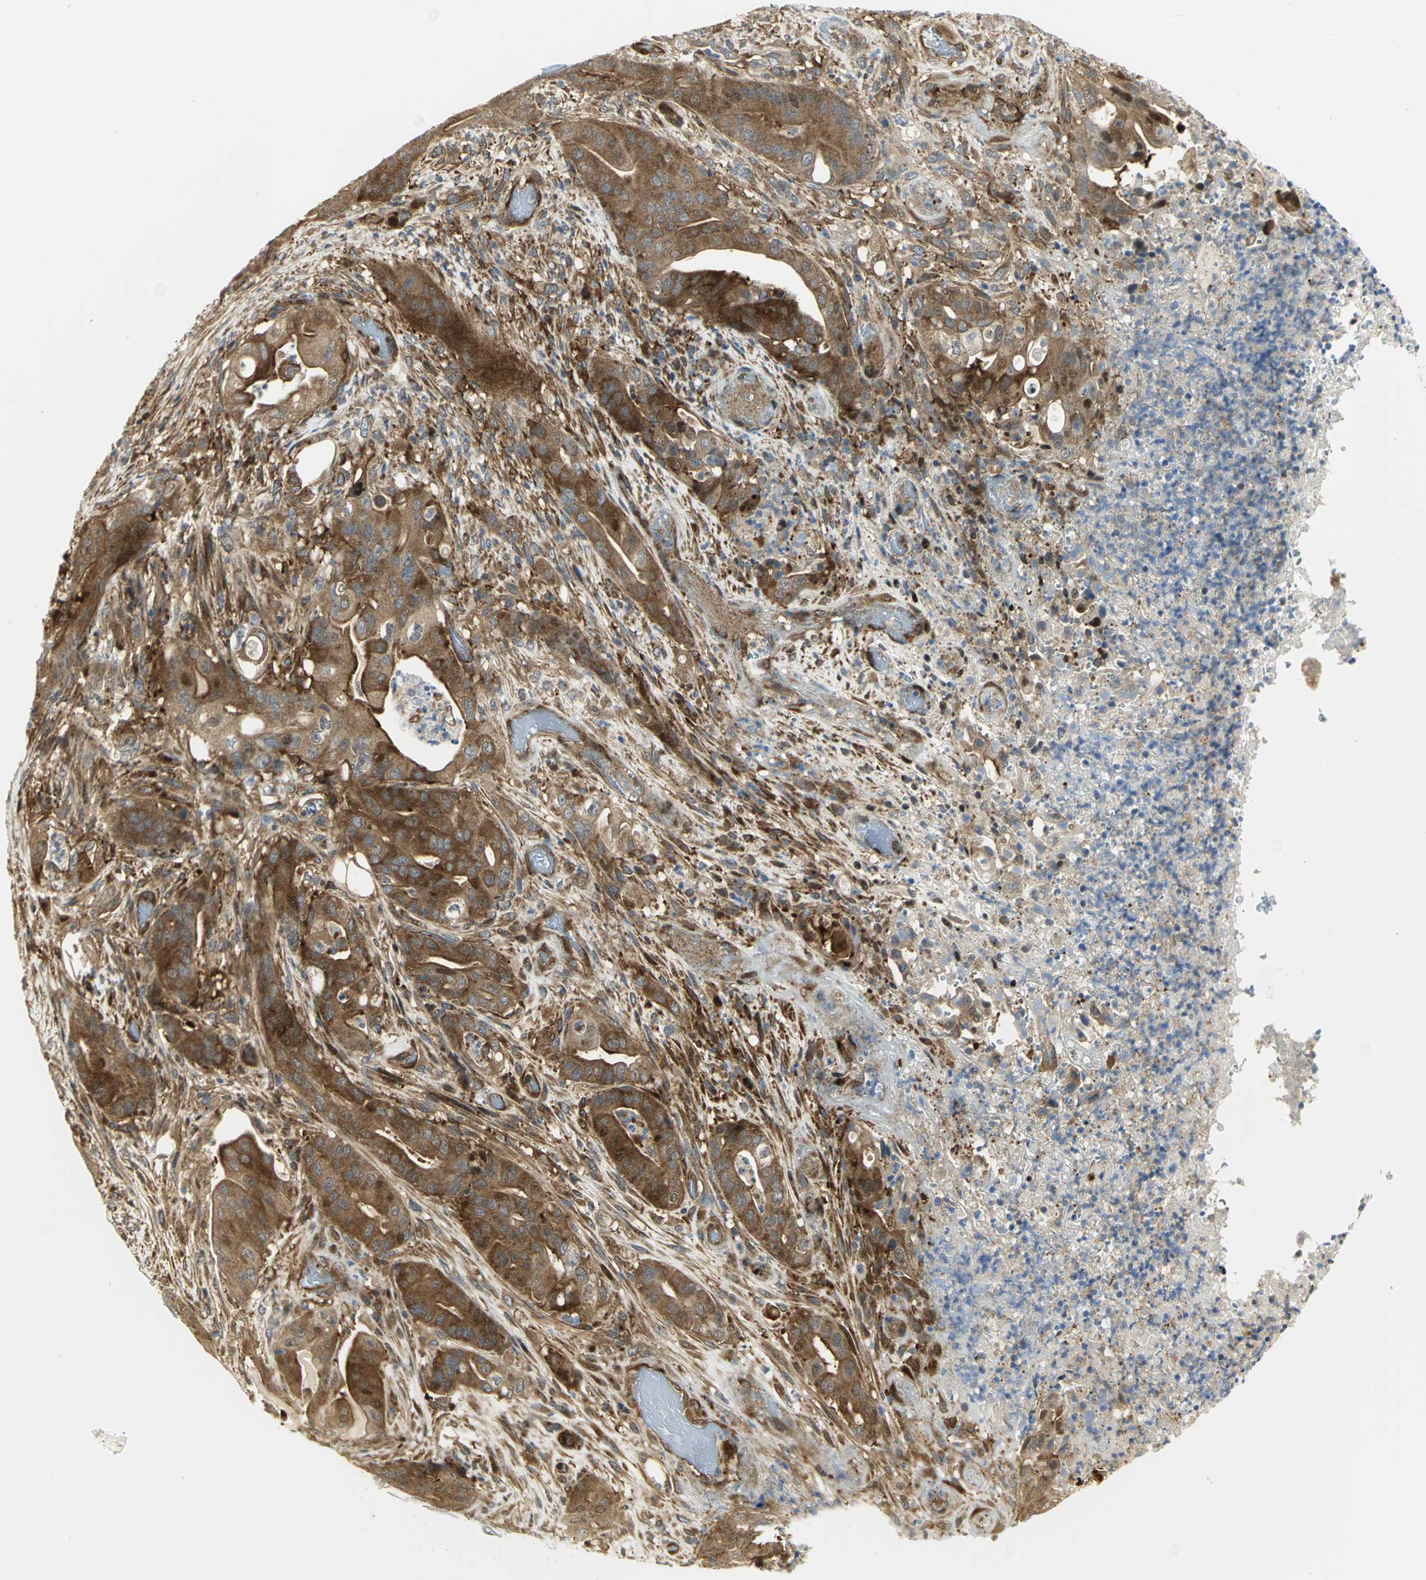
{"staining": {"intensity": "moderate", "quantity": ">75%", "location": "cytoplasmic/membranous"}, "tissue": "stomach cancer", "cell_type": "Tumor cells", "image_type": "cancer", "snomed": [{"axis": "morphology", "description": "Adenocarcinoma, NOS"}, {"axis": "topography", "description": "Stomach"}], "caption": "This is an image of immunohistochemistry (IHC) staining of stomach adenocarcinoma, which shows moderate positivity in the cytoplasmic/membranous of tumor cells.", "gene": "EEA1", "patient": {"sex": "female", "age": 73}}